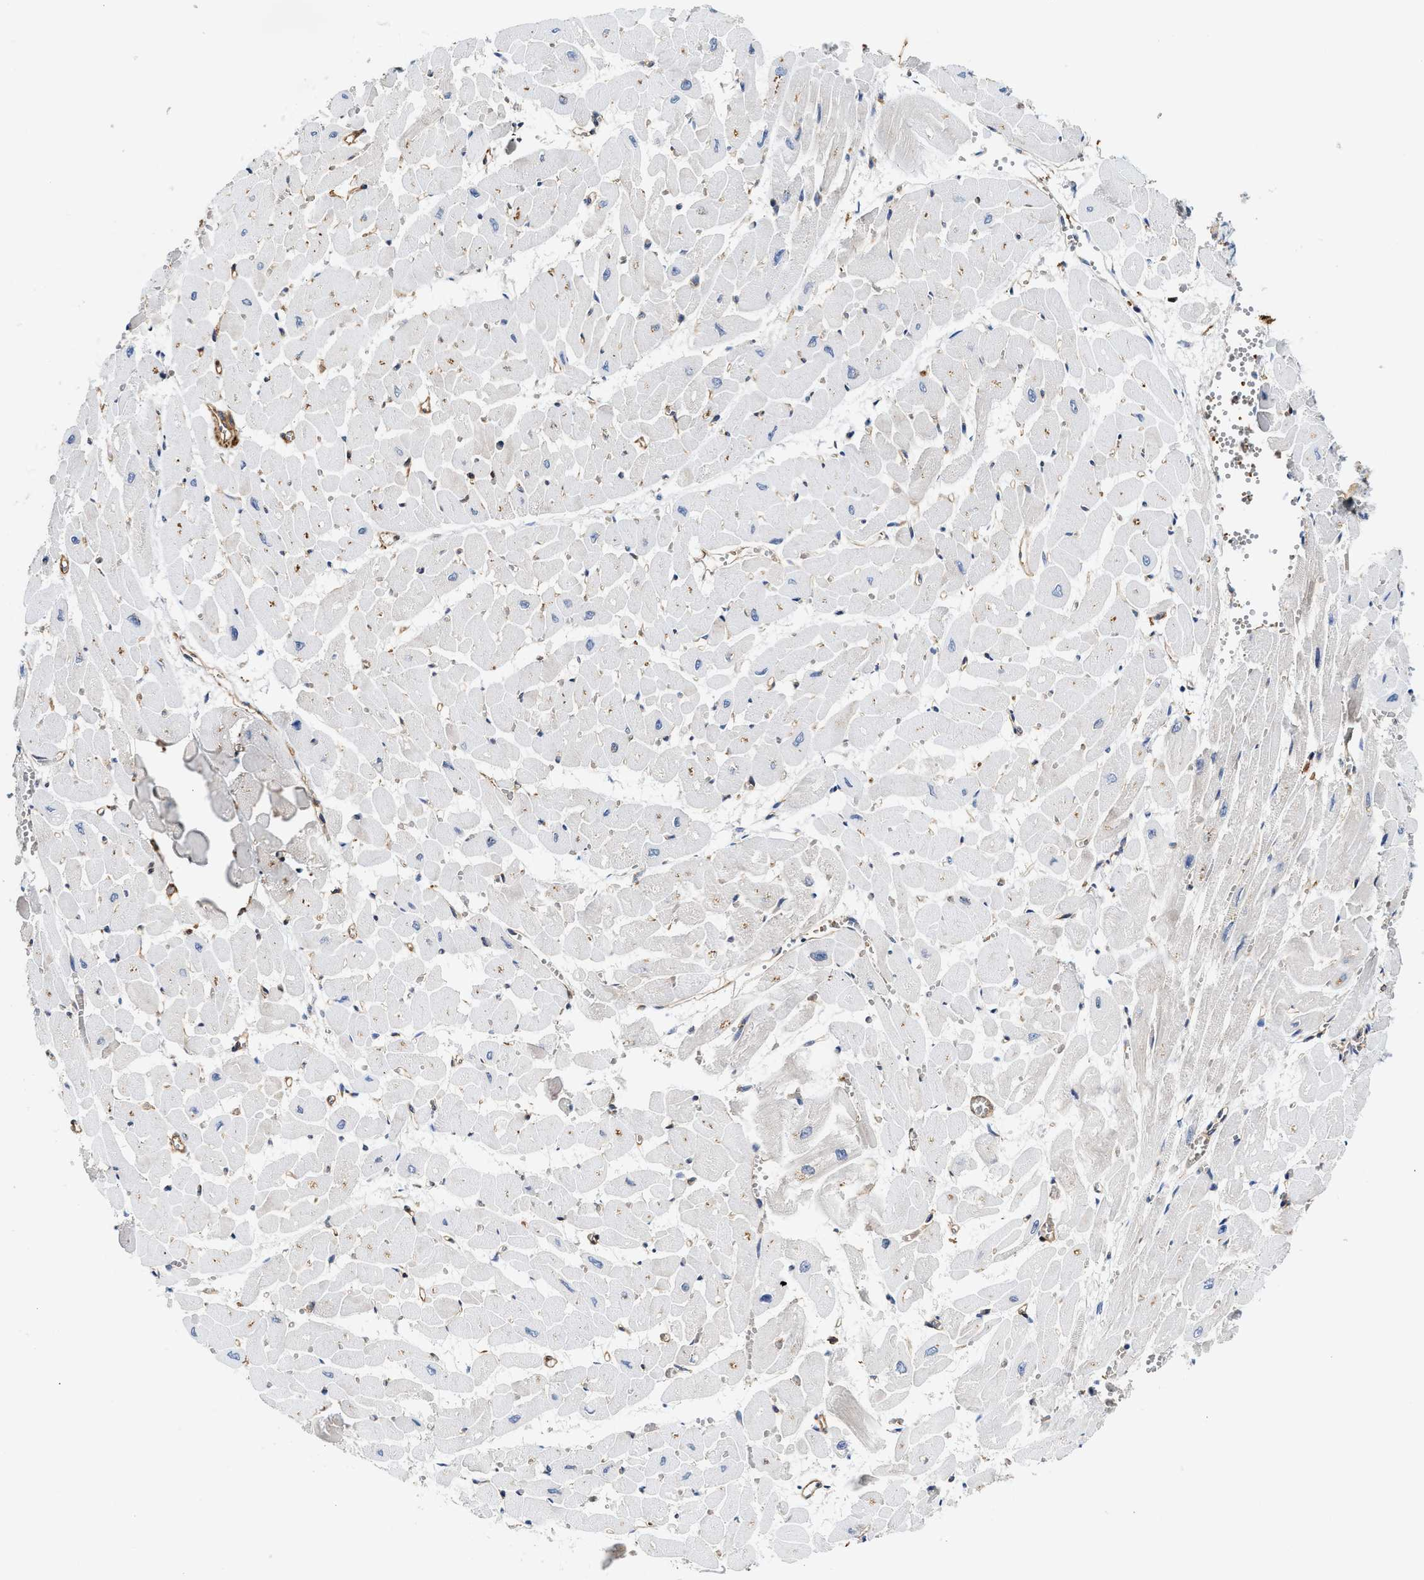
{"staining": {"intensity": "negative", "quantity": "none", "location": "none"}, "tissue": "heart muscle", "cell_type": "Cardiomyocytes", "image_type": "normal", "snomed": [{"axis": "morphology", "description": "Normal tissue, NOS"}, {"axis": "topography", "description": "Heart"}], "caption": "An image of heart muscle stained for a protein demonstrates no brown staining in cardiomyocytes.", "gene": "HIP1", "patient": {"sex": "male", "age": 45}}